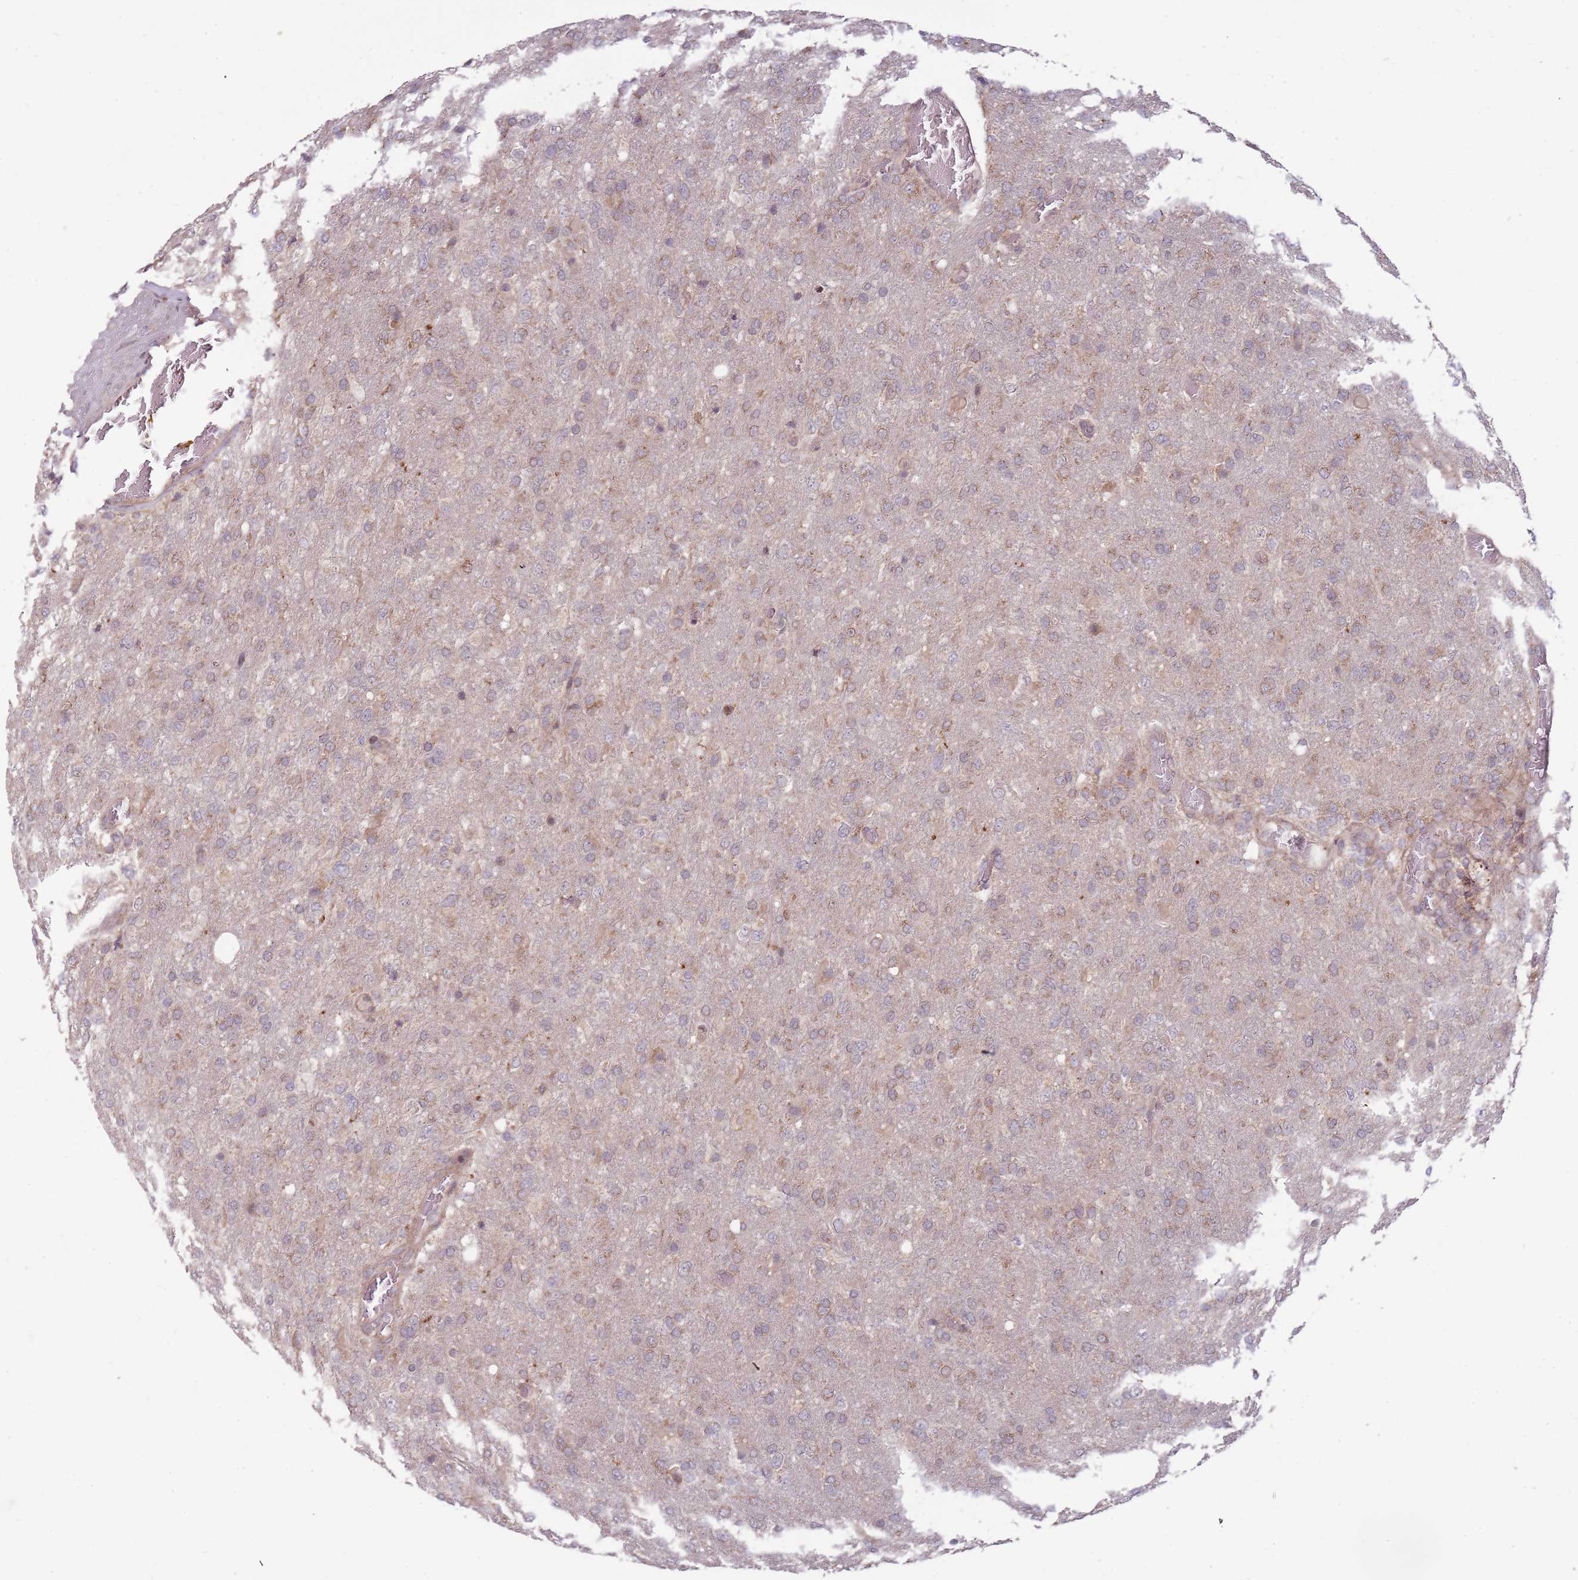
{"staining": {"intensity": "negative", "quantity": "none", "location": "none"}, "tissue": "glioma", "cell_type": "Tumor cells", "image_type": "cancer", "snomed": [{"axis": "morphology", "description": "Glioma, malignant, High grade"}, {"axis": "topography", "description": "Brain"}], "caption": "Immunohistochemistry histopathology image of neoplastic tissue: human malignant glioma (high-grade) stained with DAB (3,3'-diaminobenzidine) demonstrates no significant protein staining in tumor cells. (IHC, brightfield microscopy, high magnification).", "gene": "RNF181", "patient": {"sex": "female", "age": 74}}